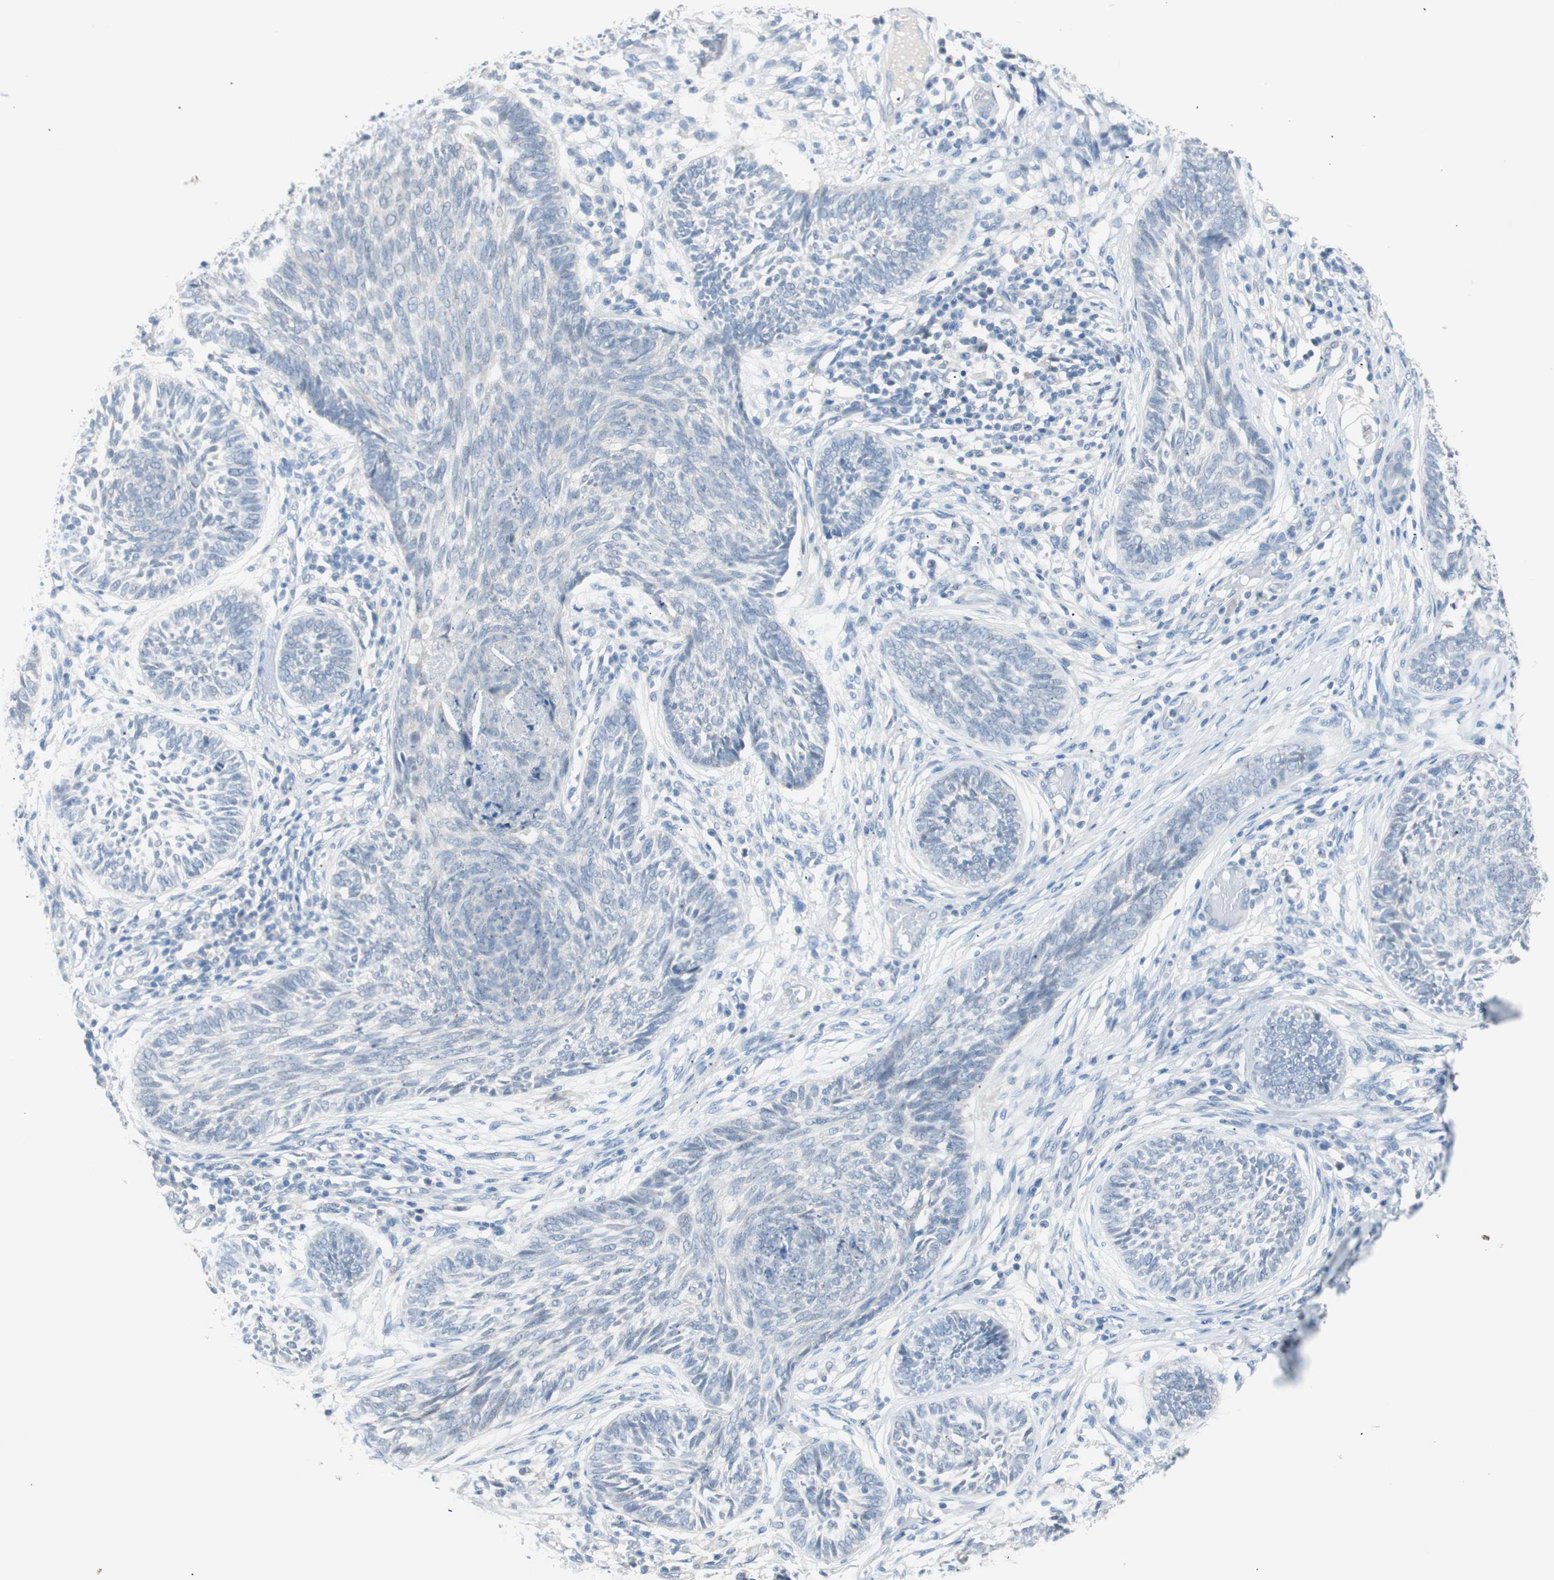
{"staining": {"intensity": "negative", "quantity": "none", "location": "none"}, "tissue": "skin cancer", "cell_type": "Tumor cells", "image_type": "cancer", "snomed": [{"axis": "morphology", "description": "Papilloma, NOS"}, {"axis": "morphology", "description": "Basal cell carcinoma"}, {"axis": "topography", "description": "Skin"}], "caption": "This is an immunohistochemistry (IHC) histopathology image of human skin papilloma. There is no positivity in tumor cells.", "gene": "VIL1", "patient": {"sex": "male", "age": 87}}